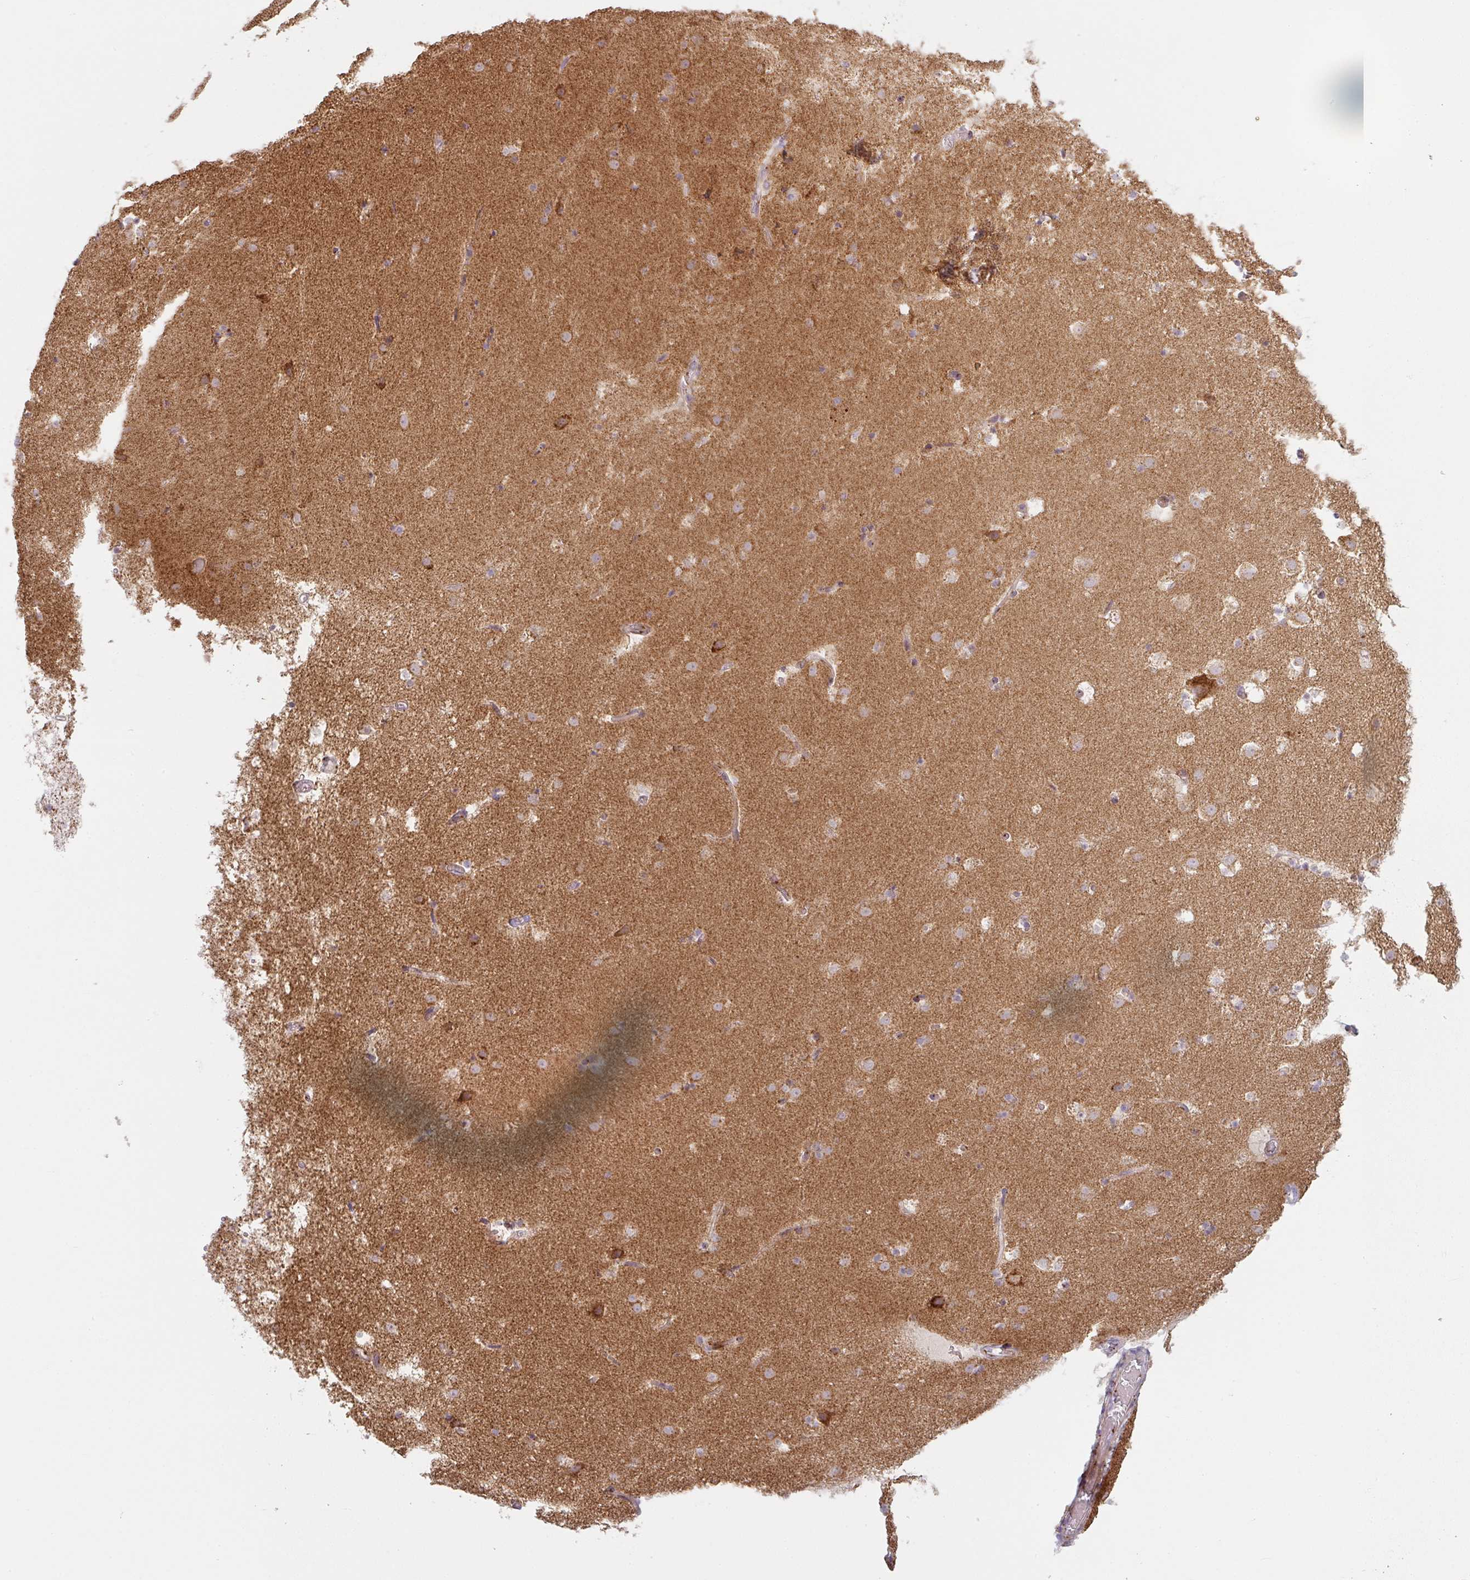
{"staining": {"intensity": "negative", "quantity": "none", "location": "none"}, "tissue": "caudate", "cell_type": "Glial cells", "image_type": "normal", "snomed": [{"axis": "morphology", "description": "Normal tissue, NOS"}, {"axis": "topography", "description": "Lateral ventricle wall"}], "caption": "Photomicrograph shows no protein positivity in glial cells of benign caudate.", "gene": "GVQW3", "patient": {"sex": "male", "age": 37}}